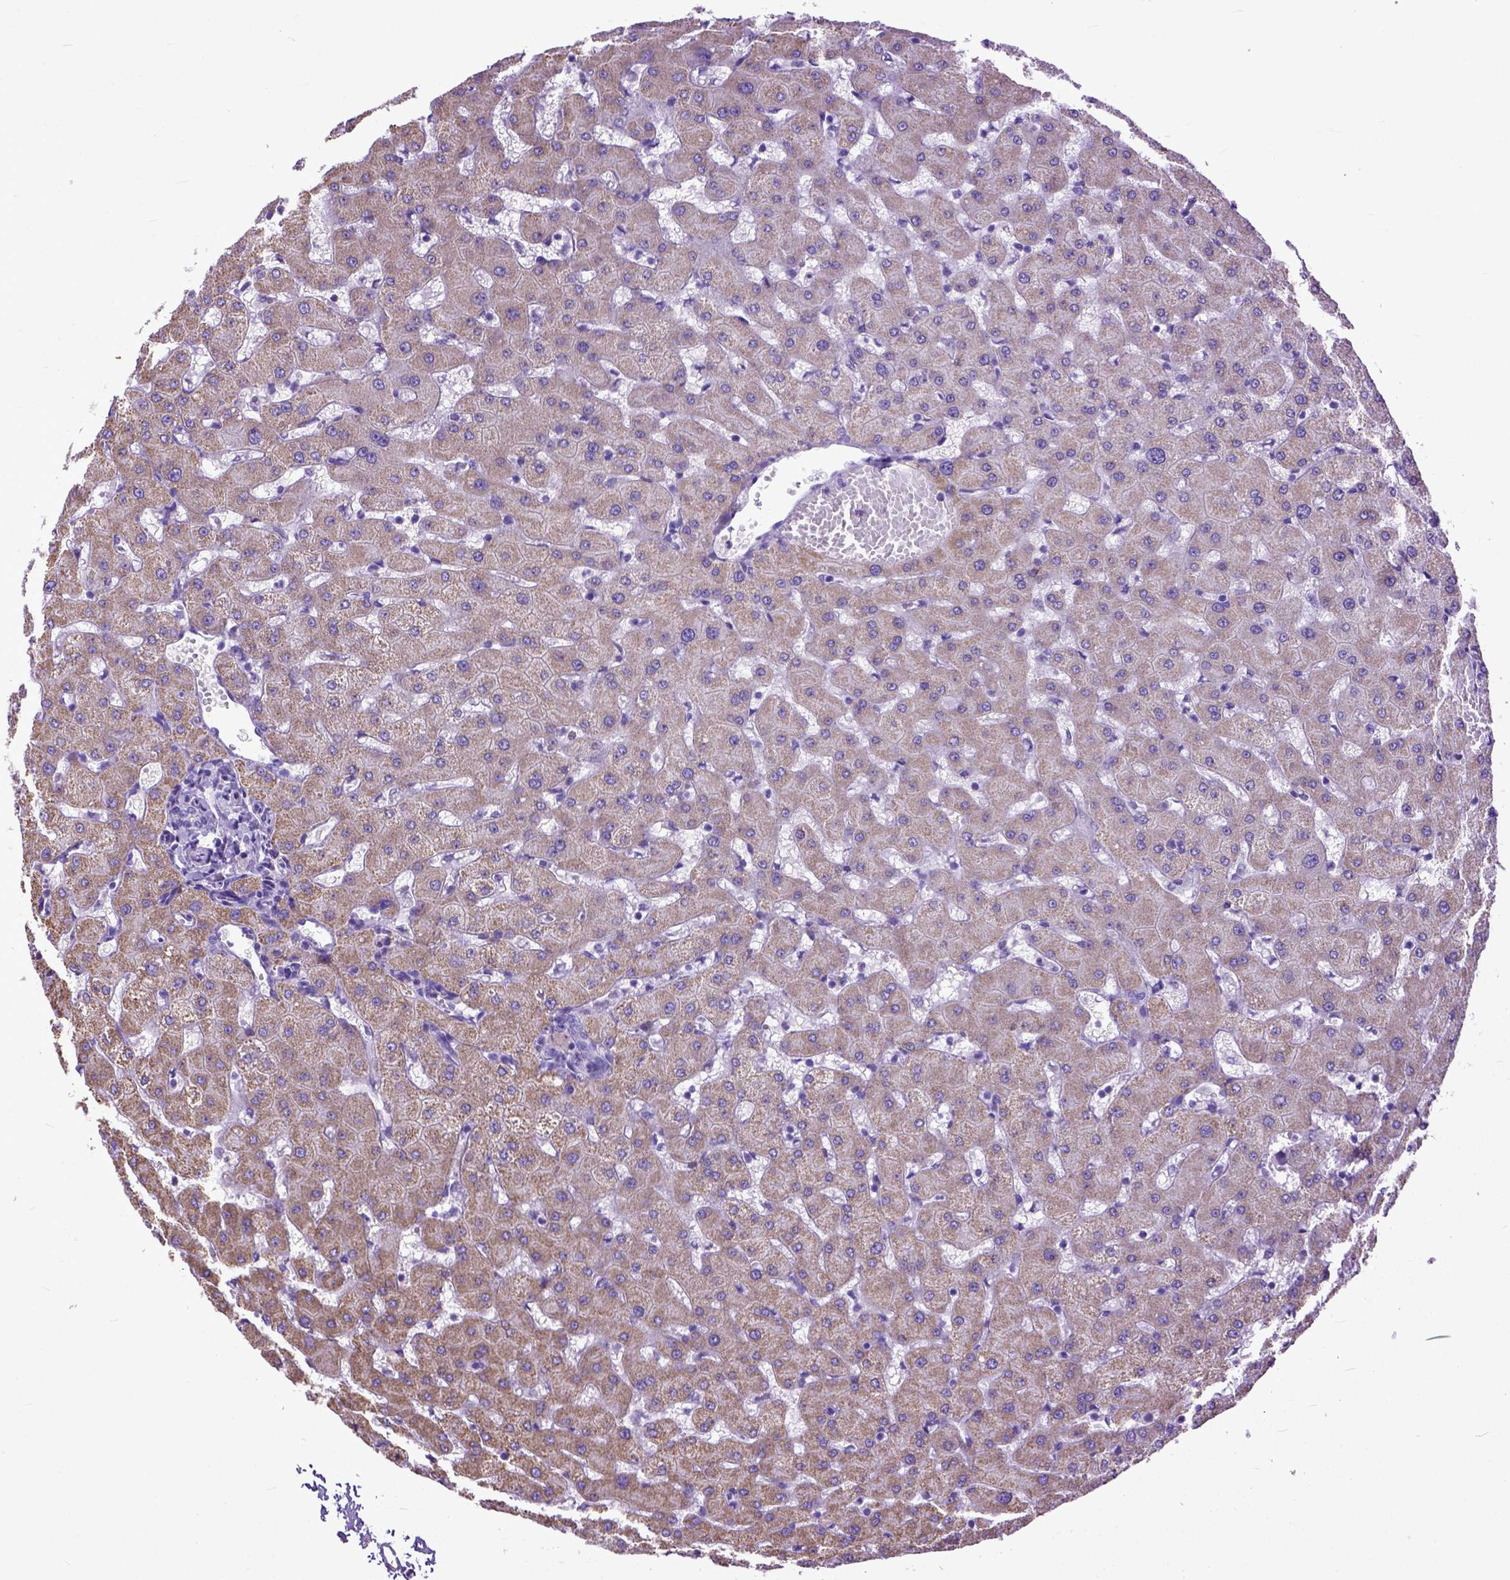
{"staining": {"intensity": "negative", "quantity": "none", "location": "none"}, "tissue": "liver", "cell_type": "Cholangiocytes", "image_type": "normal", "snomed": [{"axis": "morphology", "description": "Normal tissue, NOS"}, {"axis": "topography", "description": "Liver"}], "caption": "The immunohistochemistry (IHC) photomicrograph has no significant positivity in cholangiocytes of liver. (Brightfield microscopy of DAB (3,3'-diaminobenzidine) immunohistochemistry at high magnification).", "gene": "CRB1", "patient": {"sex": "female", "age": 63}}